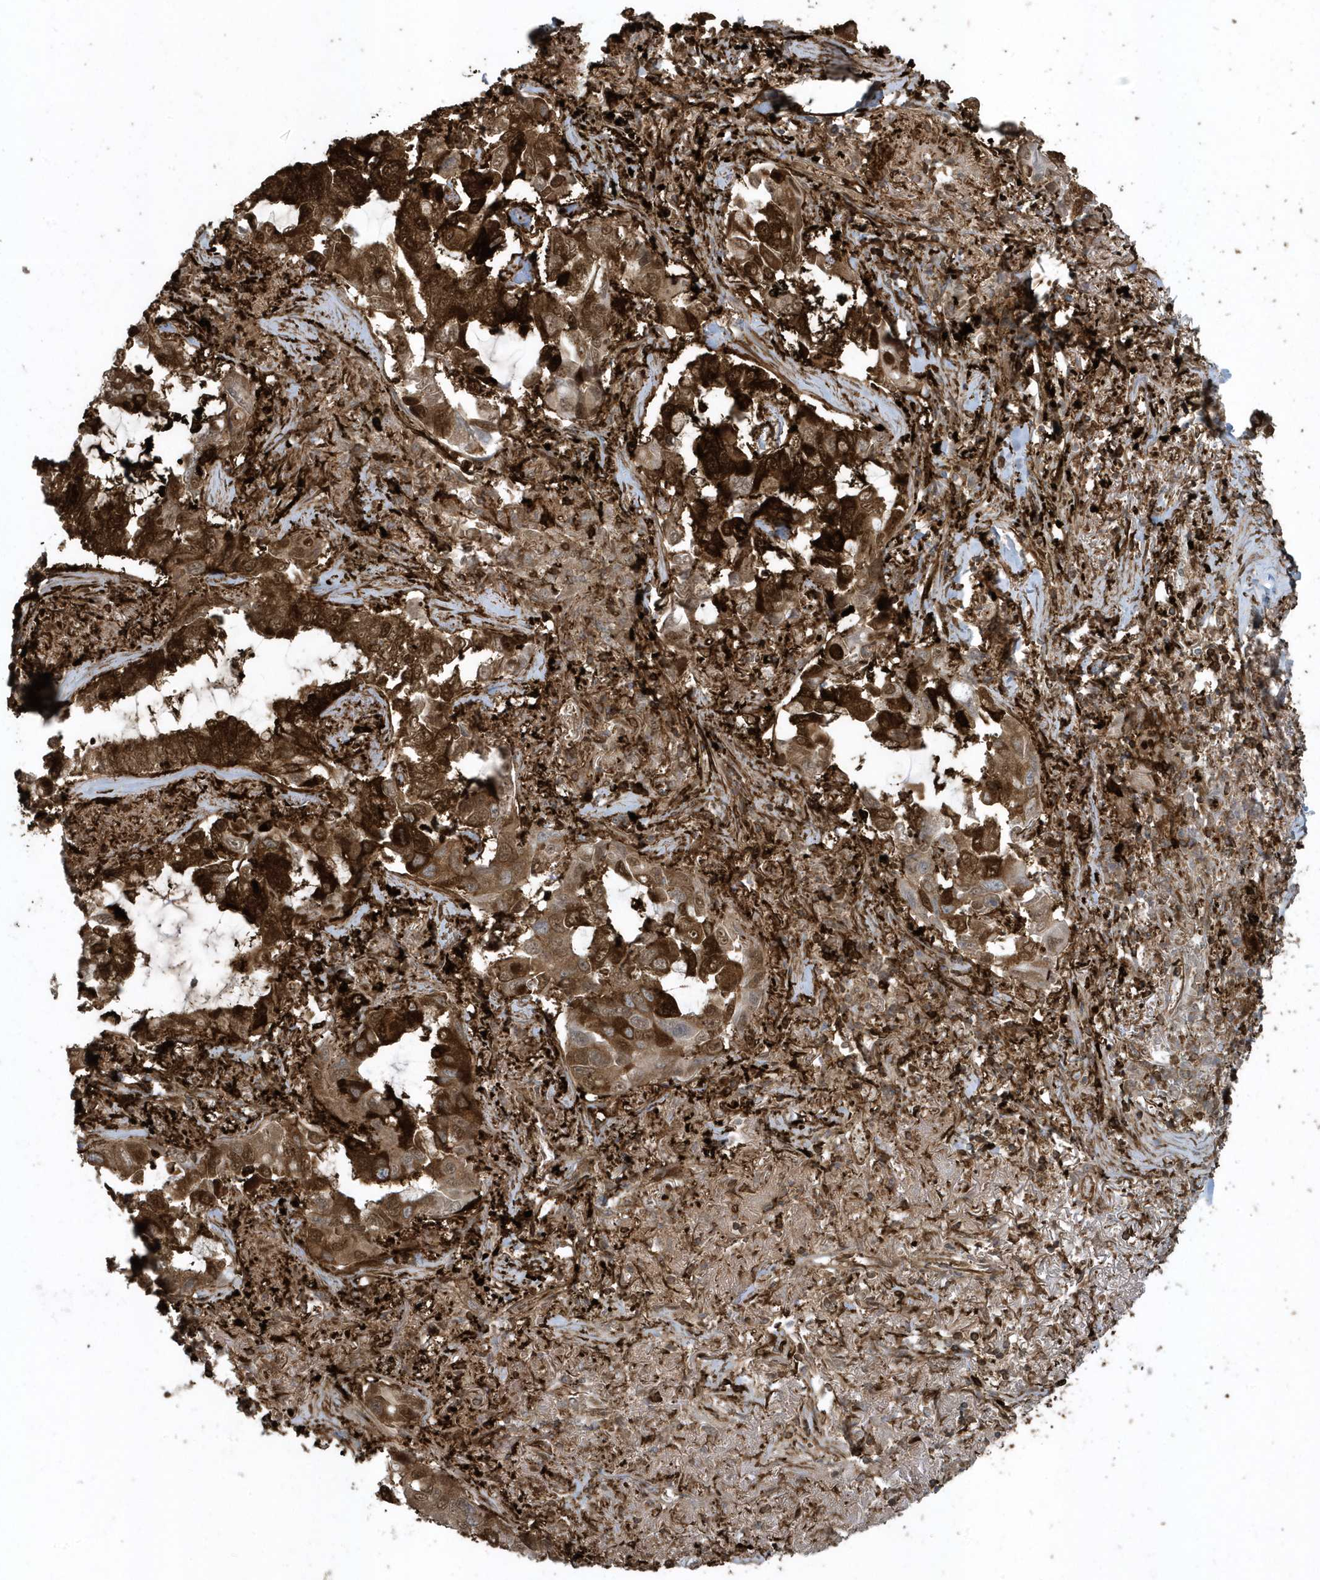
{"staining": {"intensity": "strong", "quantity": ">75%", "location": "cytoplasmic/membranous"}, "tissue": "lung cancer", "cell_type": "Tumor cells", "image_type": "cancer", "snomed": [{"axis": "morphology", "description": "Adenocarcinoma, NOS"}, {"axis": "topography", "description": "Lung"}], "caption": "Protein staining by immunohistochemistry (IHC) shows strong cytoplasmic/membranous positivity in about >75% of tumor cells in lung cancer. Using DAB (3,3'-diaminobenzidine) (brown) and hematoxylin (blue) stains, captured at high magnification using brightfield microscopy.", "gene": "CLCN6", "patient": {"sex": "male", "age": 64}}